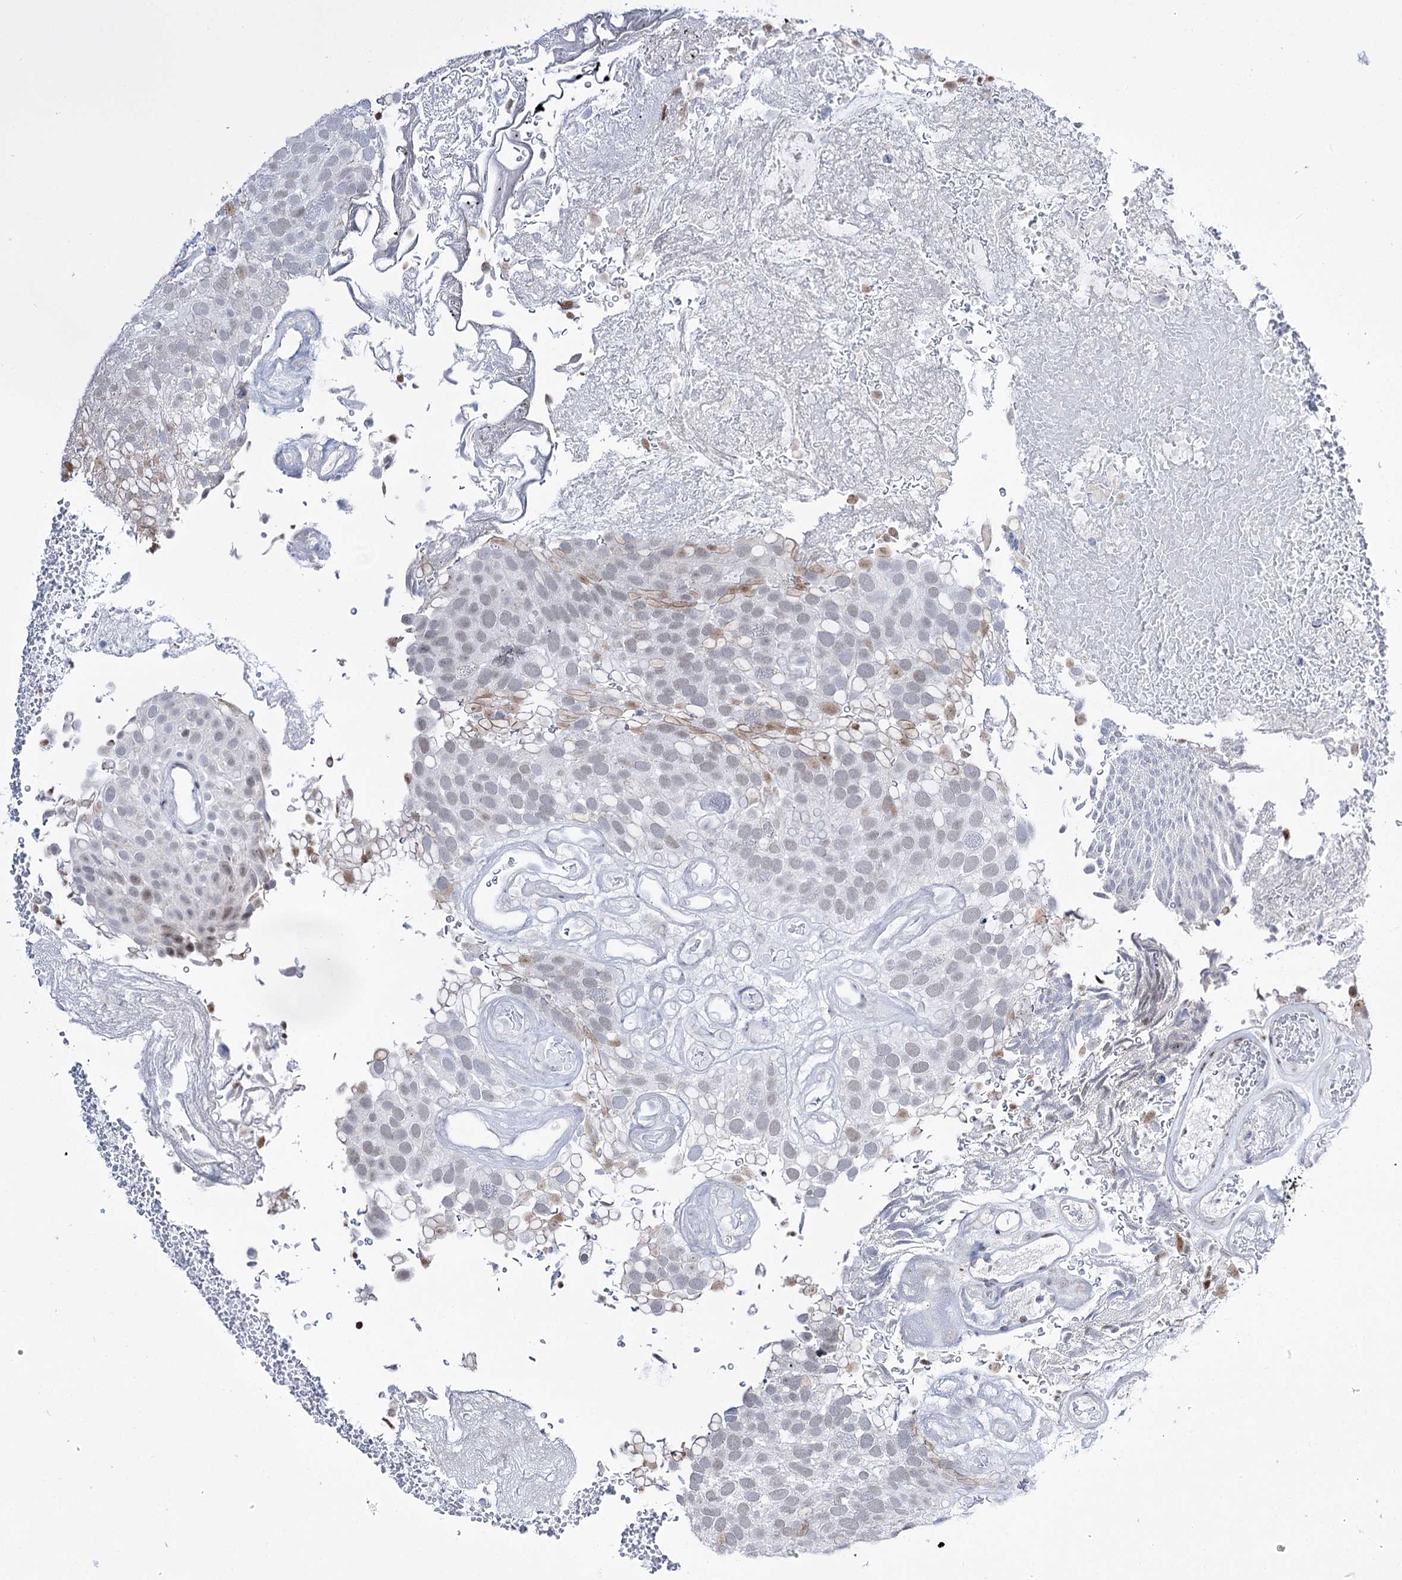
{"staining": {"intensity": "negative", "quantity": "none", "location": "none"}, "tissue": "urothelial cancer", "cell_type": "Tumor cells", "image_type": "cancer", "snomed": [{"axis": "morphology", "description": "Urothelial carcinoma, Low grade"}, {"axis": "topography", "description": "Urinary bladder"}], "caption": "A histopathology image of urothelial cancer stained for a protein shows no brown staining in tumor cells.", "gene": "RBM15B", "patient": {"sex": "male", "age": 78}}